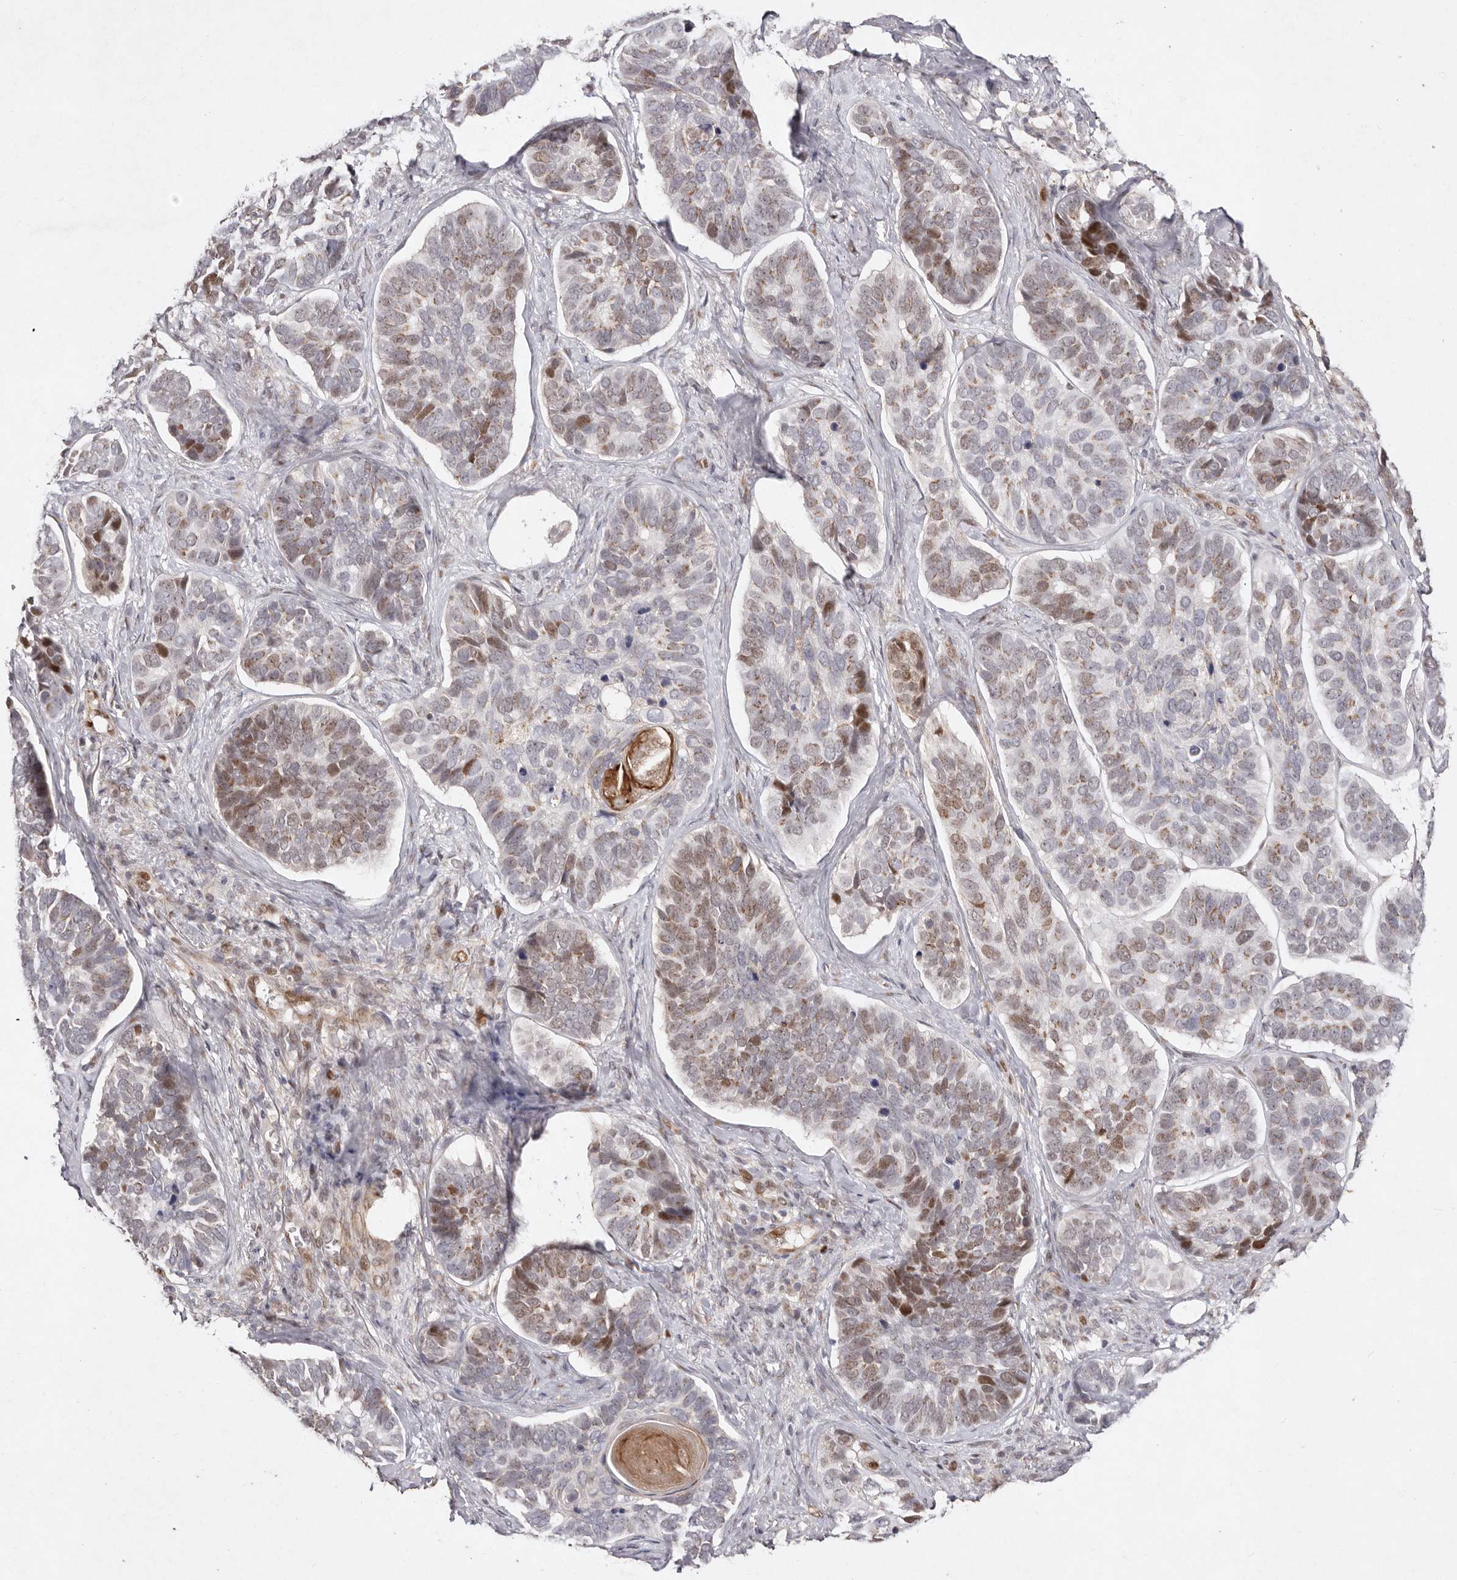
{"staining": {"intensity": "moderate", "quantity": "25%-75%", "location": "nuclear"}, "tissue": "skin cancer", "cell_type": "Tumor cells", "image_type": "cancer", "snomed": [{"axis": "morphology", "description": "Basal cell carcinoma"}, {"axis": "topography", "description": "Skin"}], "caption": "DAB immunohistochemical staining of human basal cell carcinoma (skin) reveals moderate nuclear protein positivity in about 25%-75% of tumor cells.", "gene": "KLF7", "patient": {"sex": "male", "age": 62}}